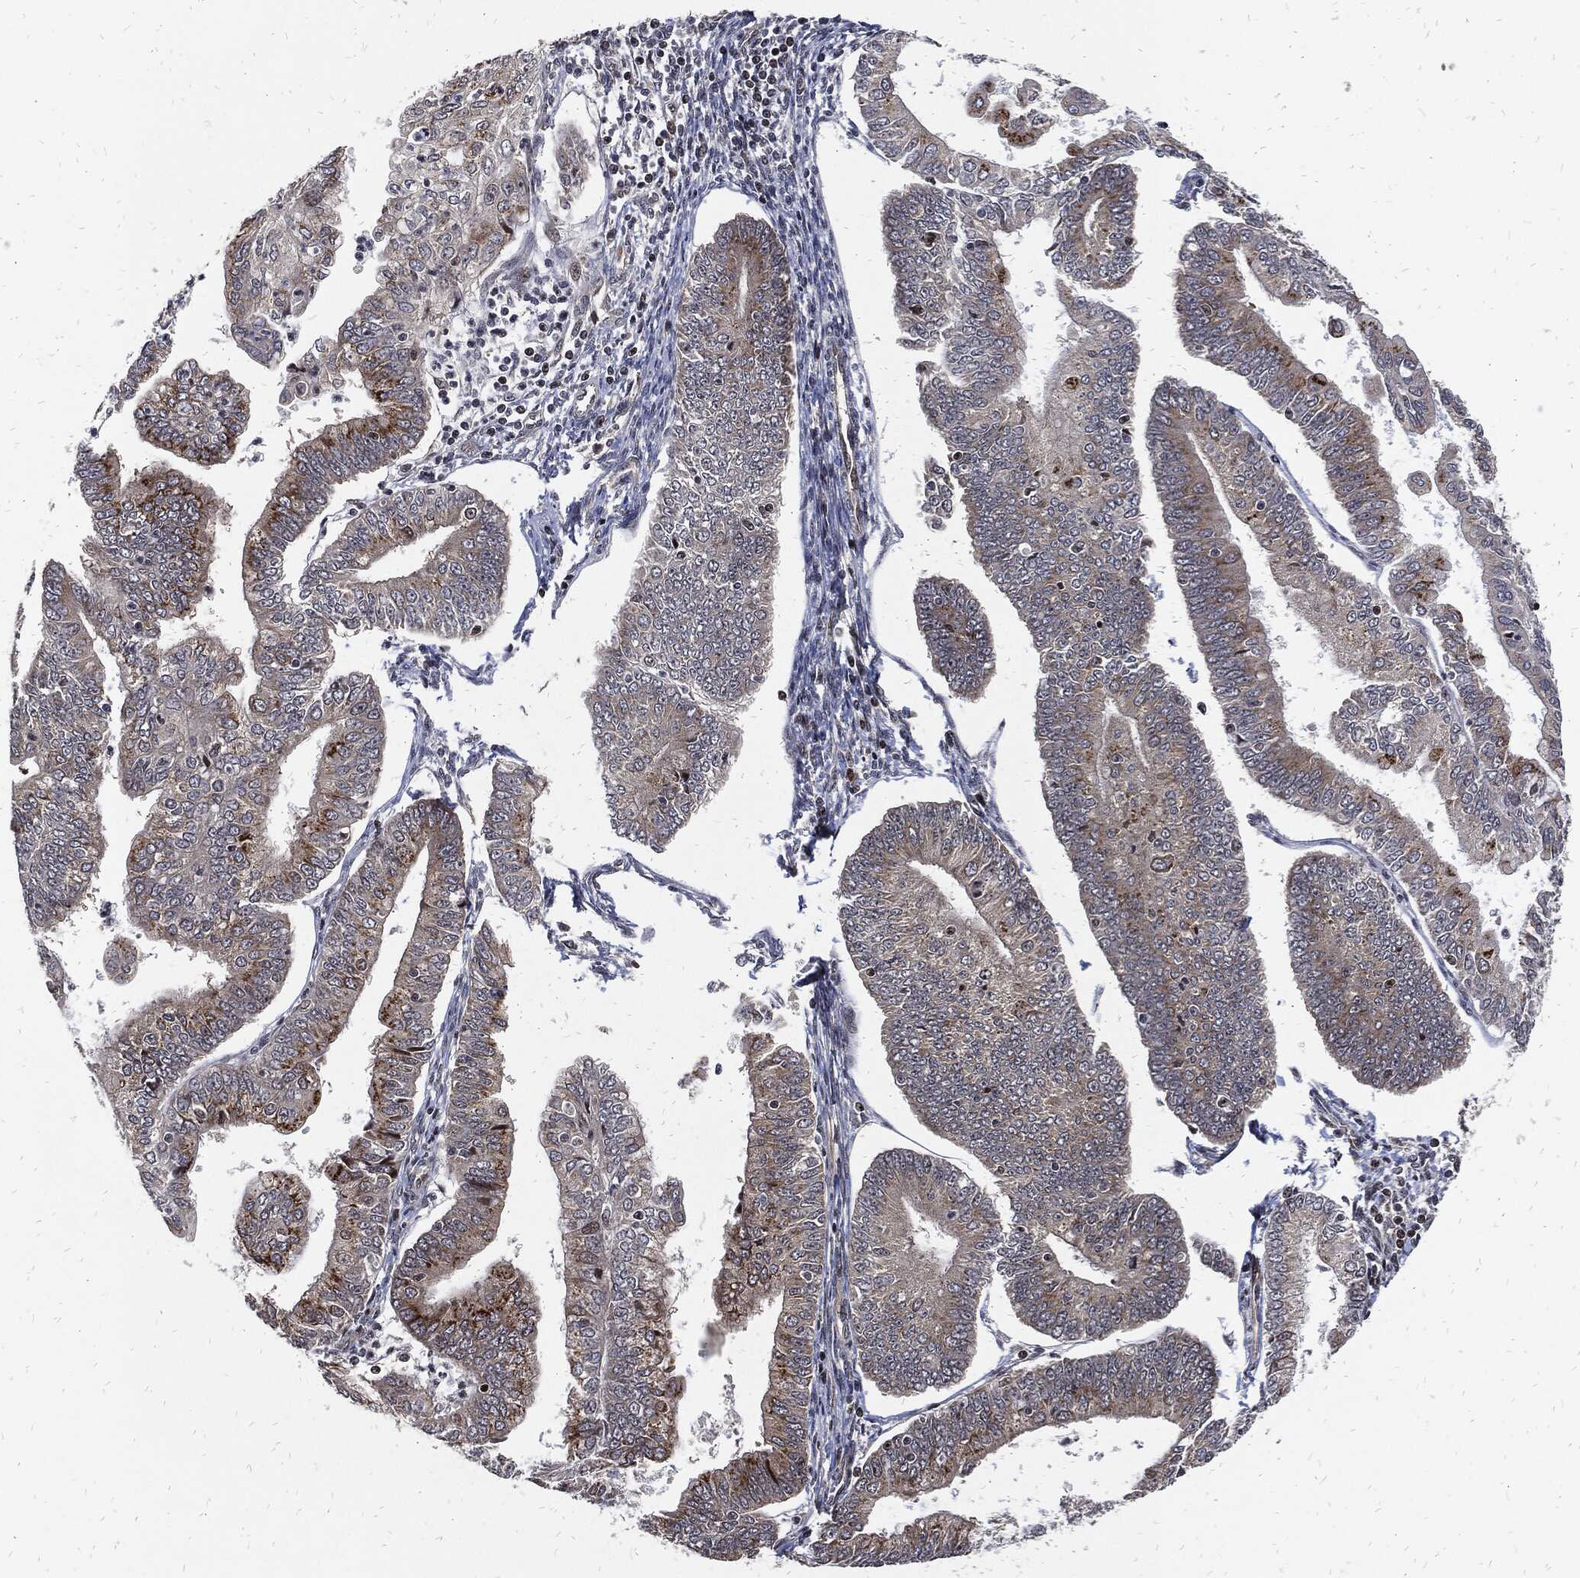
{"staining": {"intensity": "strong", "quantity": "<25%", "location": "cytoplasmic/membranous"}, "tissue": "endometrial cancer", "cell_type": "Tumor cells", "image_type": "cancer", "snomed": [{"axis": "morphology", "description": "Adenocarcinoma, NOS"}, {"axis": "topography", "description": "Endometrium"}], "caption": "Protein staining of endometrial adenocarcinoma tissue exhibits strong cytoplasmic/membranous staining in approximately <25% of tumor cells.", "gene": "ZNF775", "patient": {"sex": "female", "age": 56}}